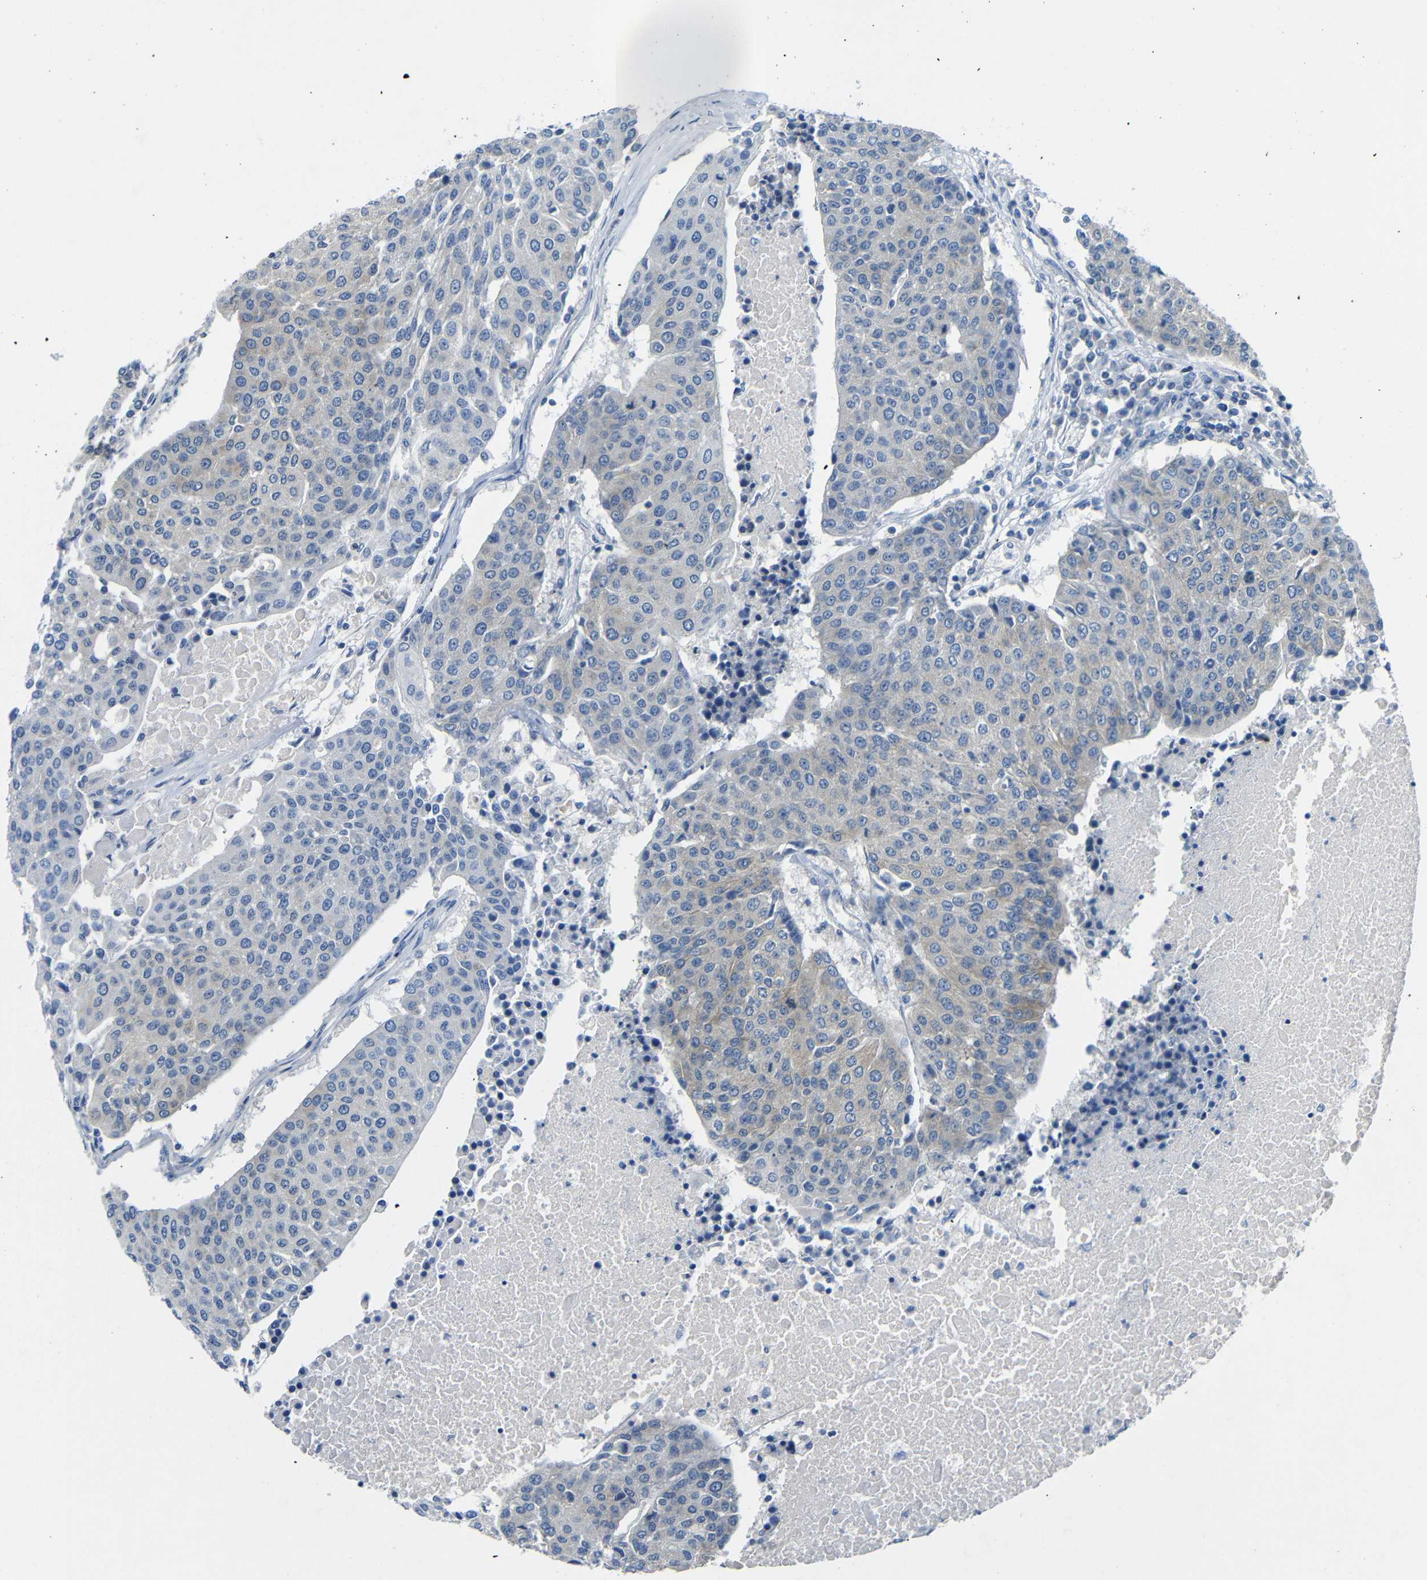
{"staining": {"intensity": "weak", "quantity": "<25%", "location": "cytoplasmic/membranous"}, "tissue": "urothelial cancer", "cell_type": "Tumor cells", "image_type": "cancer", "snomed": [{"axis": "morphology", "description": "Urothelial carcinoma, High grade"}, {"axis": "topography", "description": "Urinary bladder"}], "caption": "Immunohistochemical staining of urothelial cancer reveals no significant staining in tumor cells.", "gene": "DCP1A", "patient": {"sex": "female", "age": 85}}